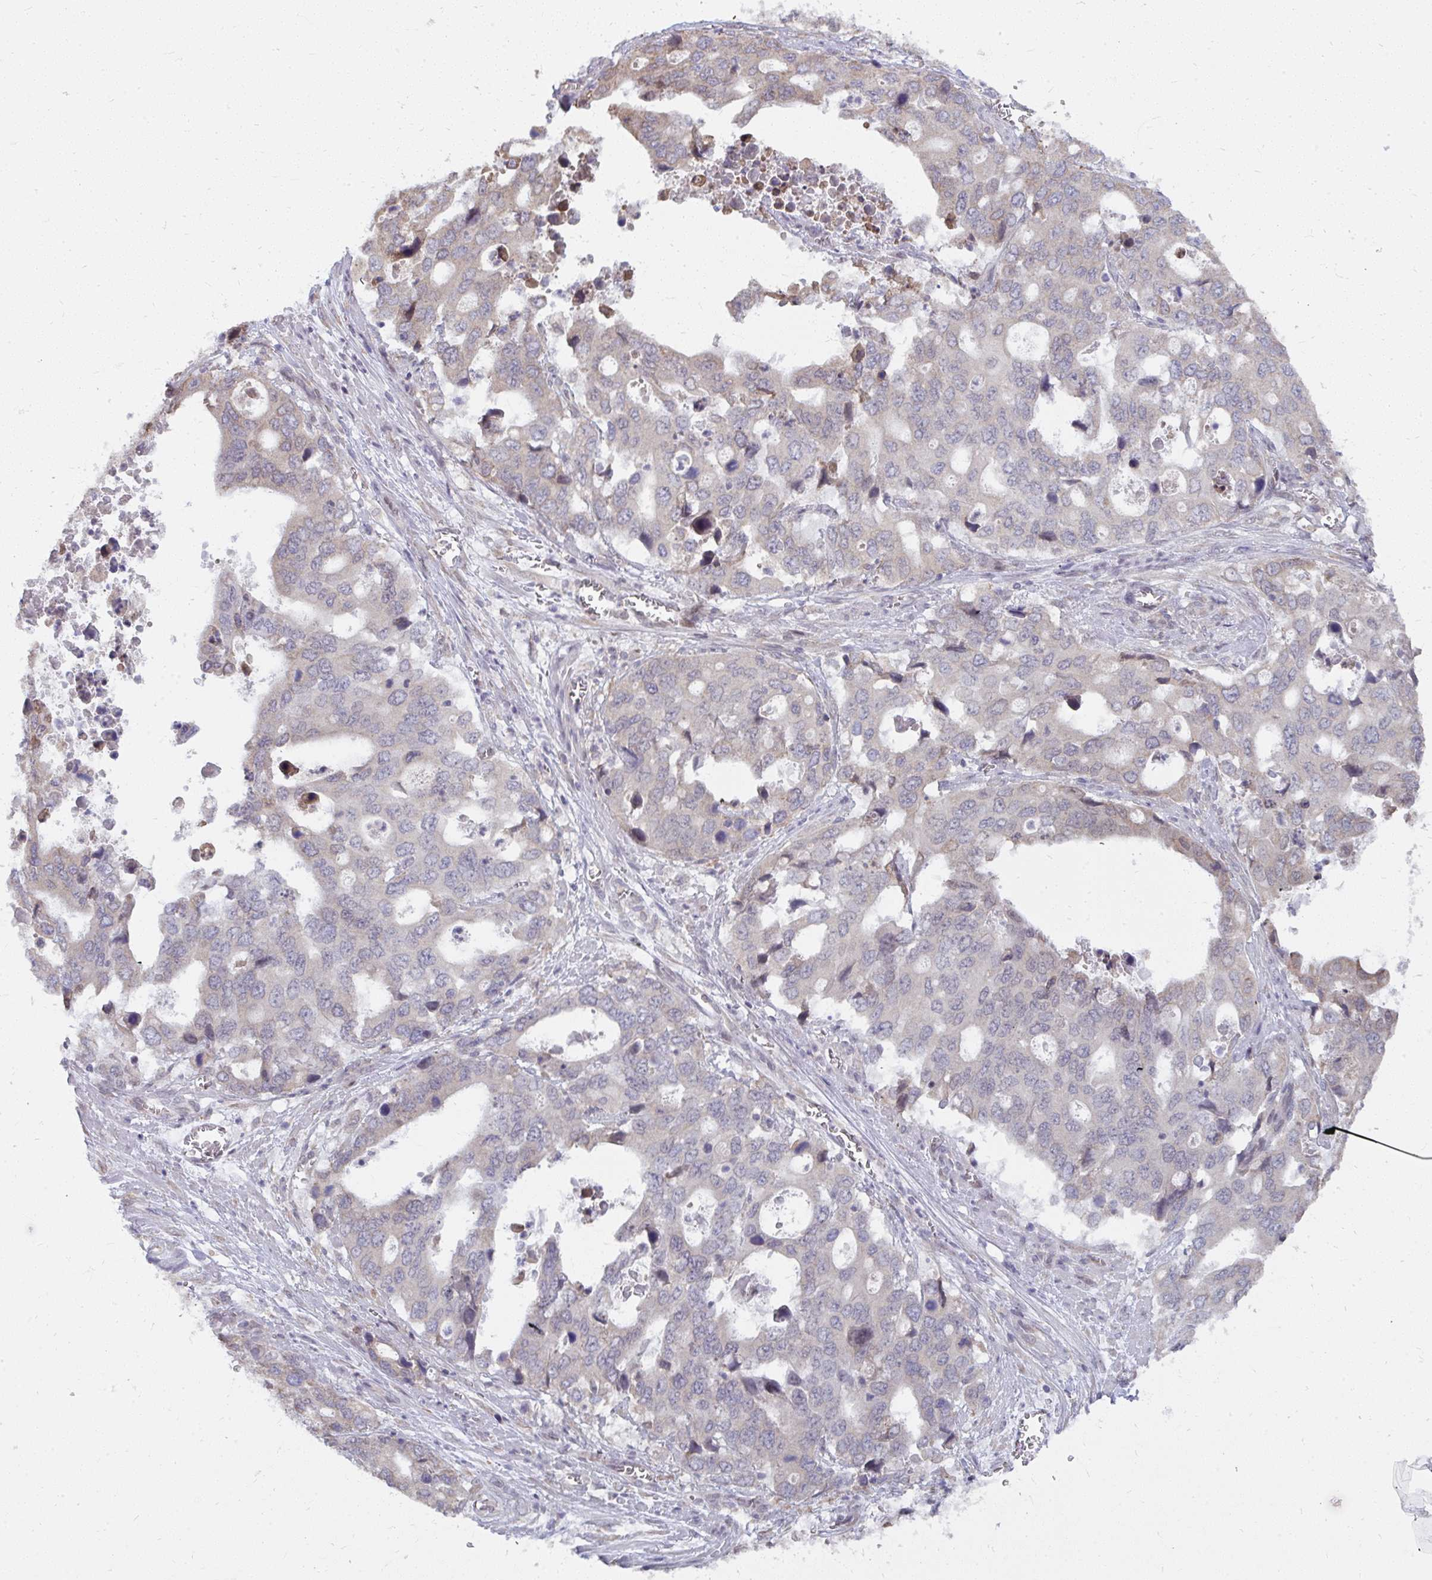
{"staining": {"intensity": "negative", "quantity": "none", "location": "none"}, "tissue": "stomach cancer", "cell_type": "Tumor cells", "image_type": "cancer", "snomed": [{"axis": "morphology", "description": "Adenocarcinoma, NOS"}, {"axis": "topography", "description": "Stomach, upper"}], "caption": "A micrograph of human stomach cancer (adenocarcinoma) is negative for staining in tumor cells. (Immunohistochemistry (ihc), brightfield microscopy, high magnification).", "gene": "NMNAT1", "patient": {"sex": "male", "age": 74}}